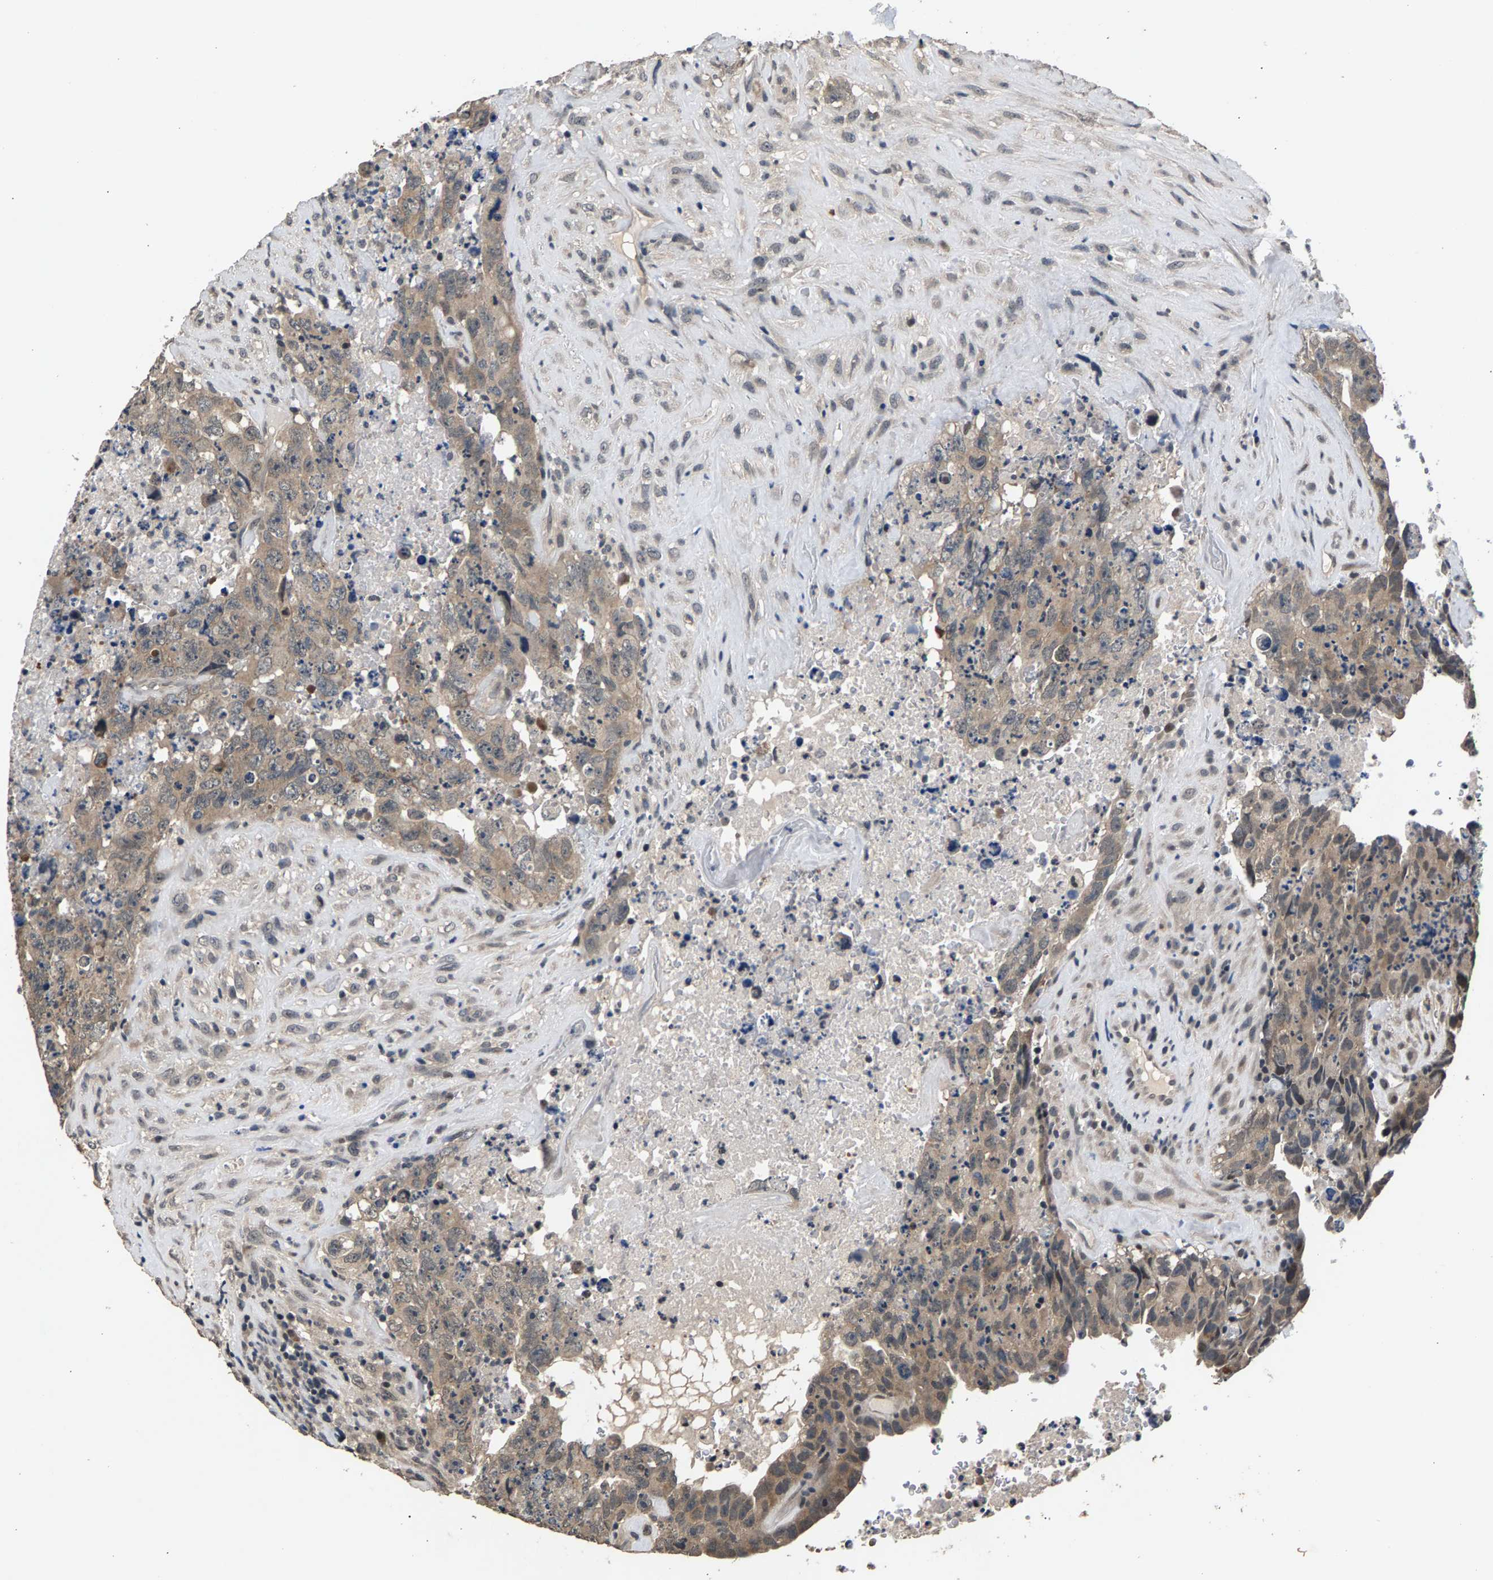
{"staining": {"intensity": "weak", "quantity": ">75%", "location": "cytoplasmic/membranous"}, "tissue": "testis cancer", "cell_type": "Tumor cells", "image_type": "cancer", "snomed": [{"axis": "morphology", "description": "Carcinoma, Embryonal, NOS"}, {"axis": "topography", "description": "Testis"}], "caption": "A brown stain labels weak cytoplasmic/membranous positivity of a protein in human embryonal carcinoma (testis) tumor cells. The staining was performed using DAB (3,3'-diaminobenzidine) to visualize the protein expression in brown, while the nuclei were stained in blue with hematoxylin (Magnification: 20x).", "gene": "RBM33", "patient": {"sex": "male", "age": 32}}